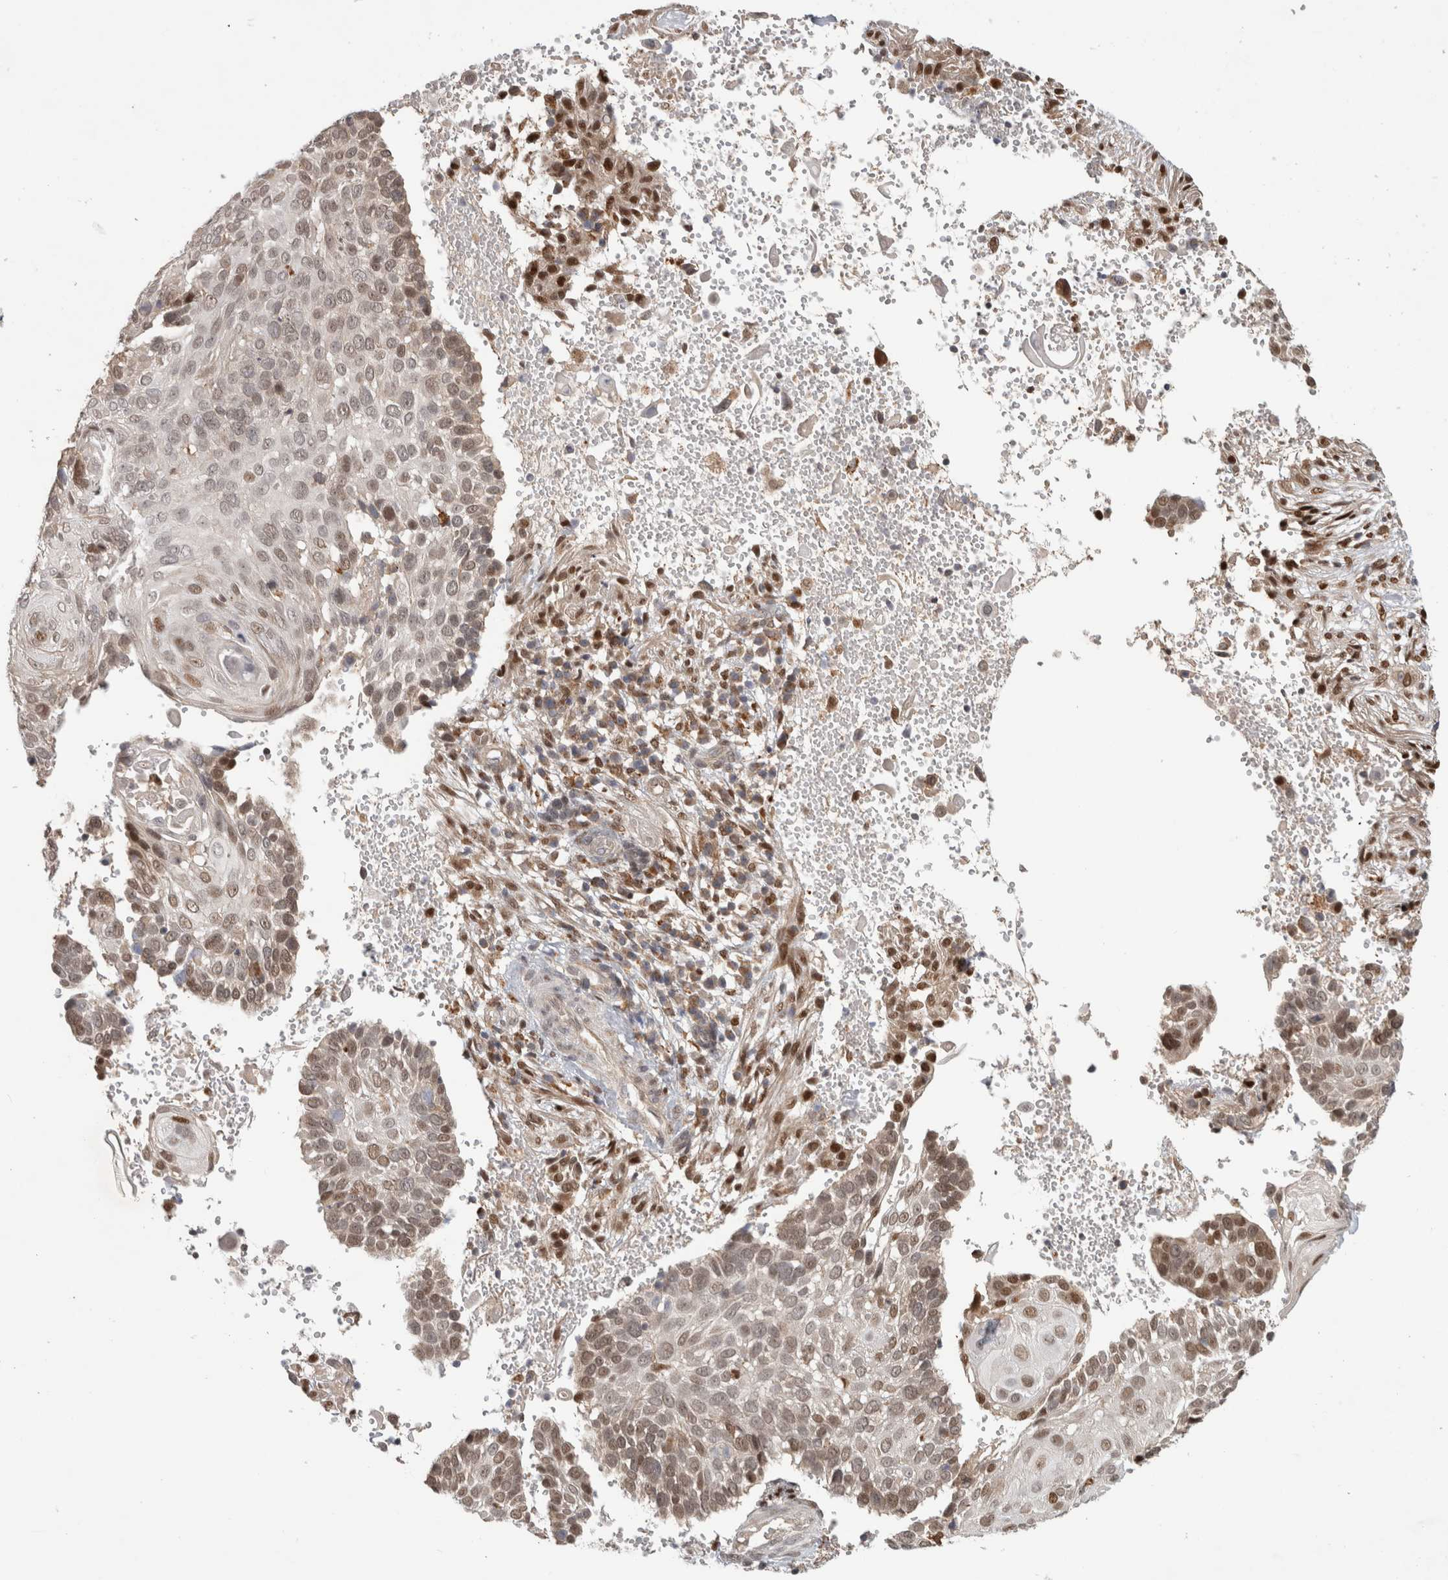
{"staining": {"intensity": "moderate", "quantity": ">75%", "location": "nuclear"}, "tissue": "cervical cancer", "cell_type": "Tumor cells", "image_type": "cancer", "snomed": [{"axis": "morphology", "description": "Squamous cell carcinoma, NOS"}, {"axis": "topography", "description": "Cervix"}], "caption": "This is an image of immunohistochemistry staining of cervical squamous cell carcinoma, which shows moderate staining in the nuclear of tumor cells.", "gene": "NAB2", "patient": {"sex": "female", "age": 74}}